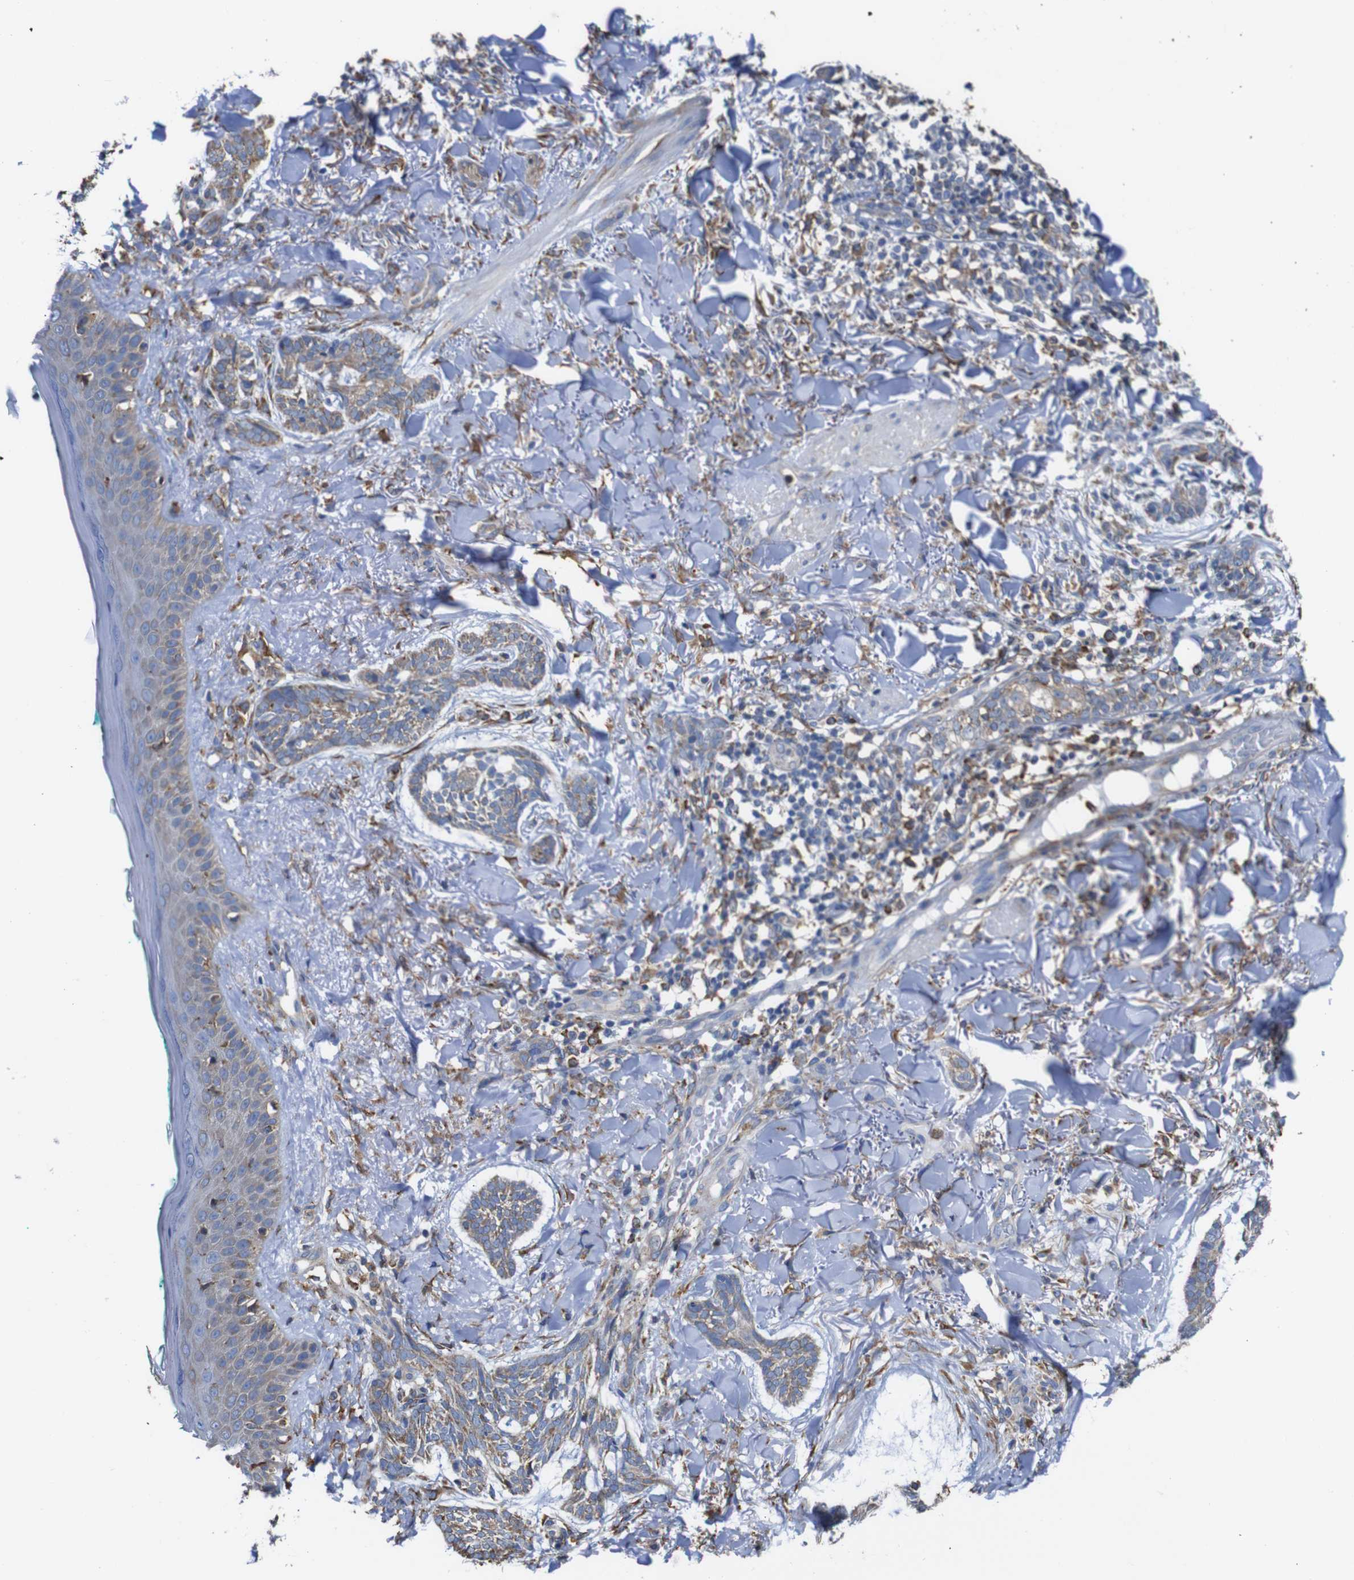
{"staining": {"intensity": "weak", "quantity": "25%-75%", "location": "cytoplasmic/membranous"}, "tissue": "skin cancer", "cell_type": "Tumor cells", "image_type": "cancer", "snomed": [{"axis": "morphology", "description": "Basal cell carcinoma"}, {"axis": "topography", "description": "Skin"}], "caption": "The photomicrograph reveals staining of skin cancer (basal cell carcinoma), revealing weak cytoplasmic/membranous protein expression (brown color) within tumor cells.", "gene": "PPIB", "patient": {"sex": "male", "age": 43}}